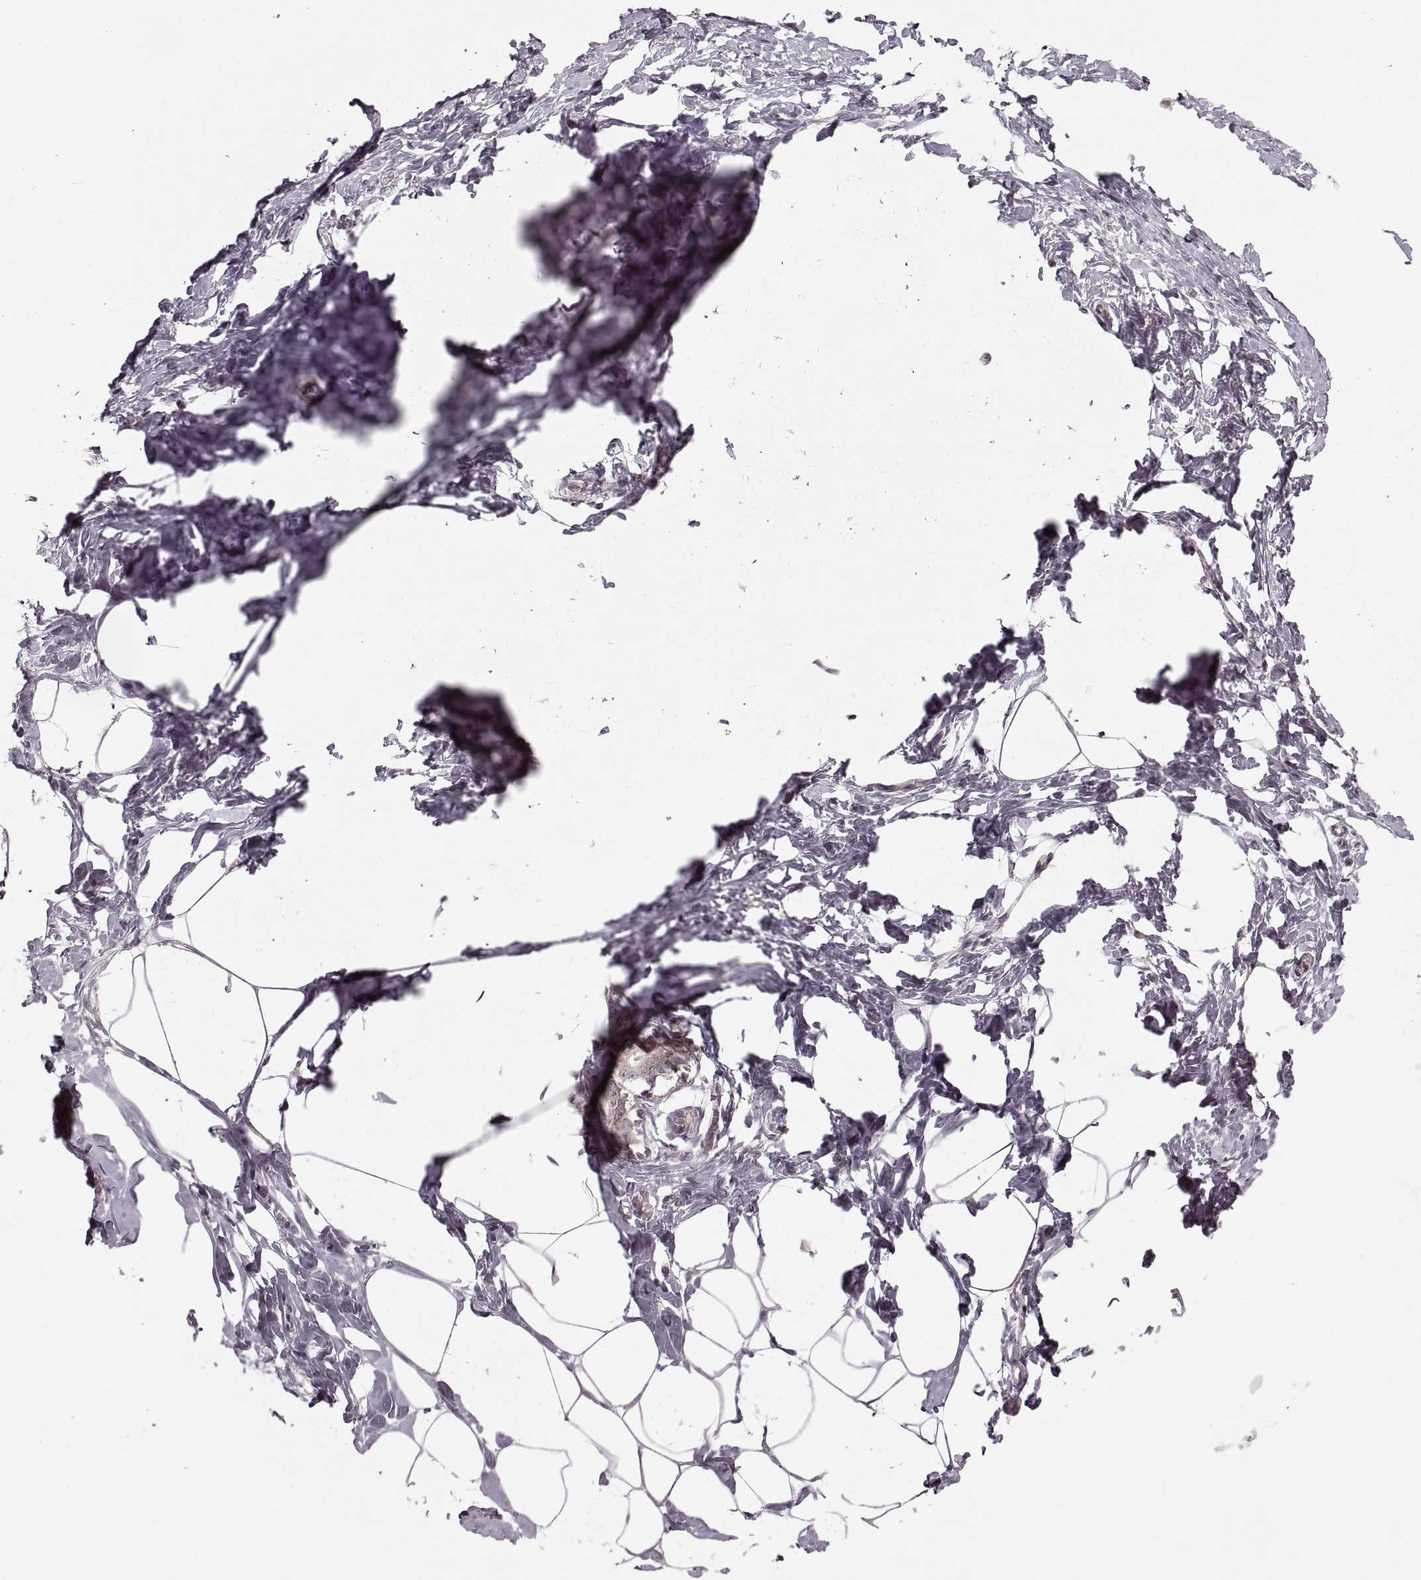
{"staining": {"intensity": "negative", "quantity": "none", "location": "none"}, "tissue": "breast", "cell_type": "Adipocytes", "image_type": "normal", "snomed": [{"axis": "morphology", "description": "Normal tissue, NOS"}, {"axis": "morphology", "description": "Lobular carcinoma, in situ"}, {"axis": "topography", "description": "Breast"}], "caption": "Immunohistochemistry of normal breast reveals no positivity in adipocytes.", "gene": "ASIC3", "patient": {"sex": "female", "age": 35}}